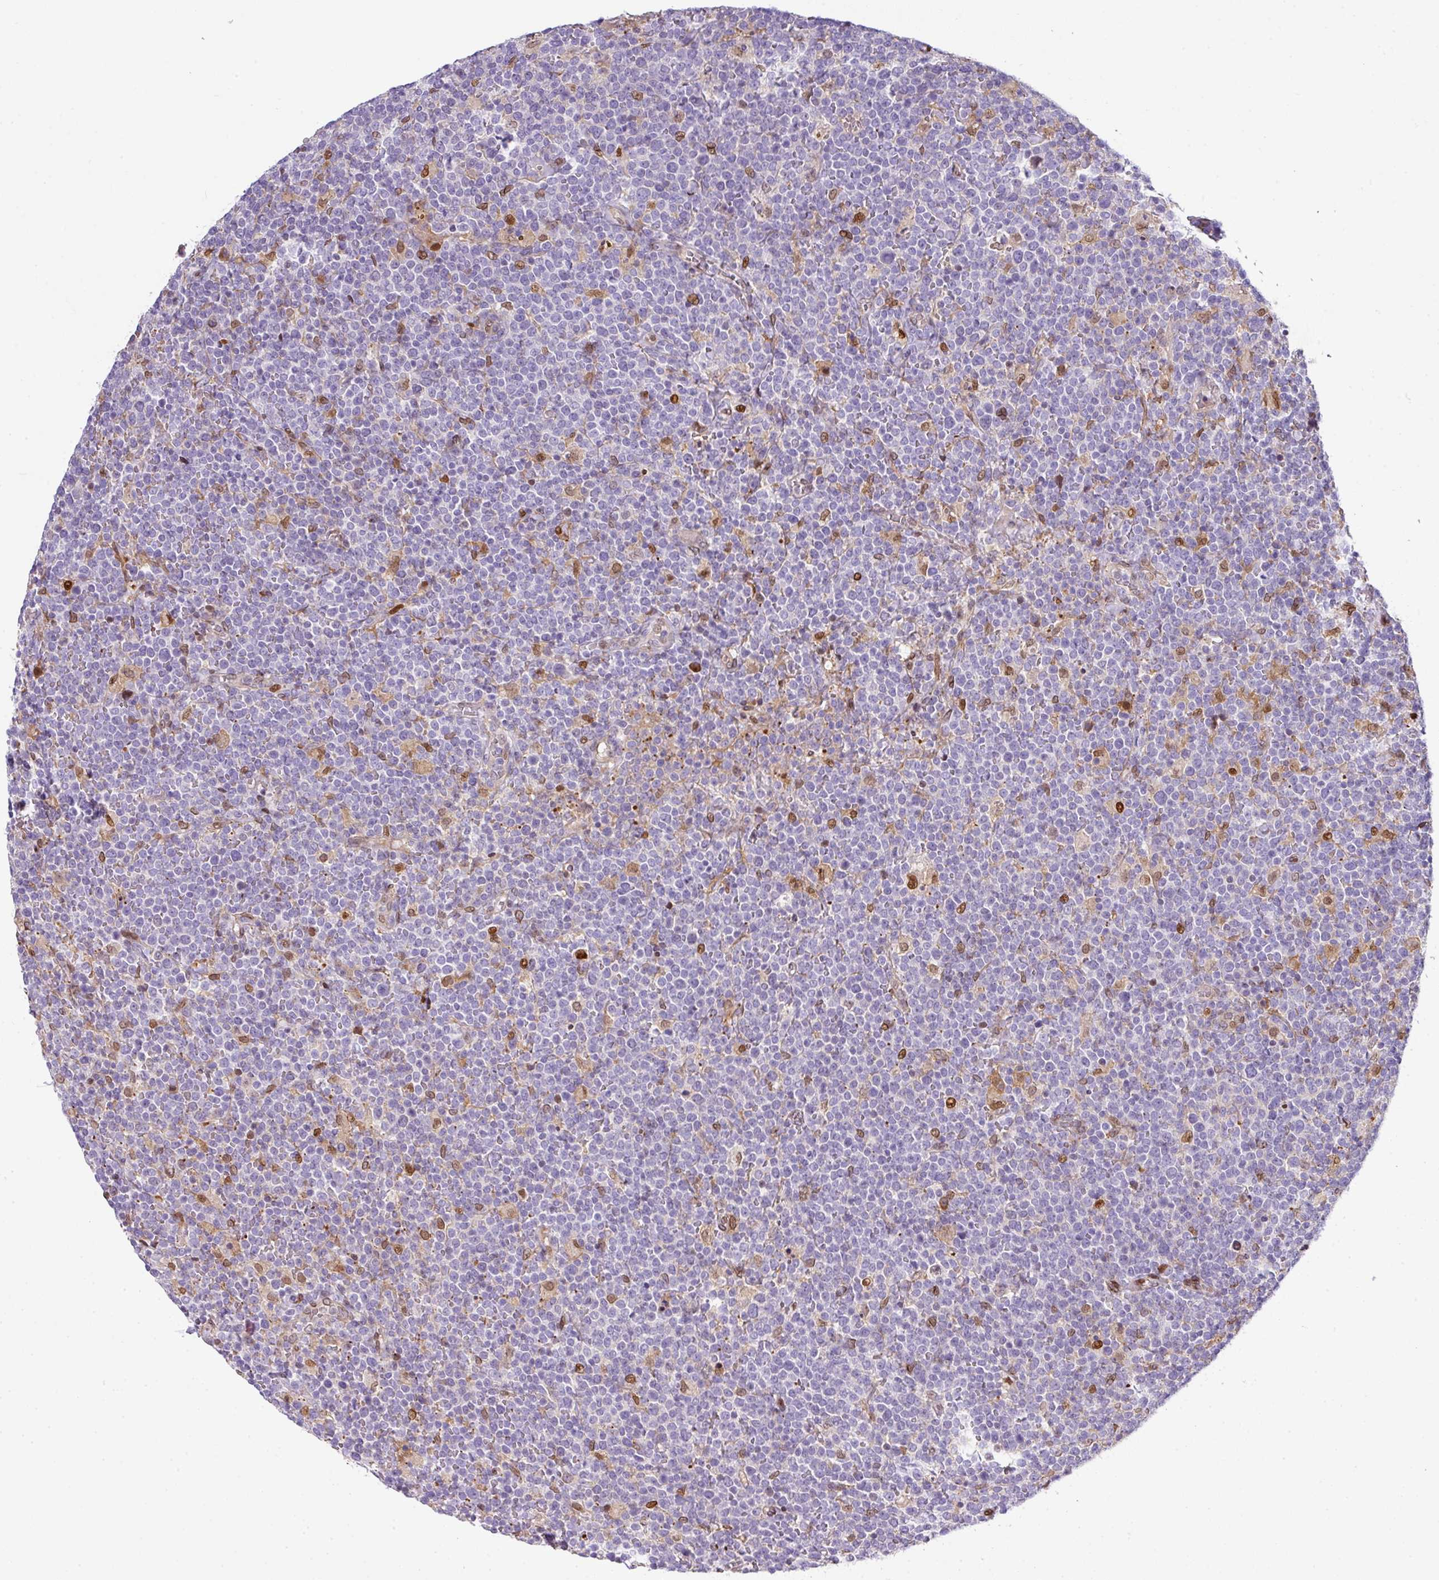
{"staining": {"intensity": "negative", "quantity": "none", "location": "none"}, "tissue": "lymphoma", "cell_type": "Tumor cells", "image_type": "cancer", "snomed": [{"axis": "morphology", "description": "Malignant lymphoma, non-Hodgkin's type, High grade"}, {"axis": "topography", "description": "Lymph node"}], "caption": "An image of human lymphoma is negative for staining in tumor cells.", "gene": "PLK1", "patient": {"sex": "male", "age": 61}}